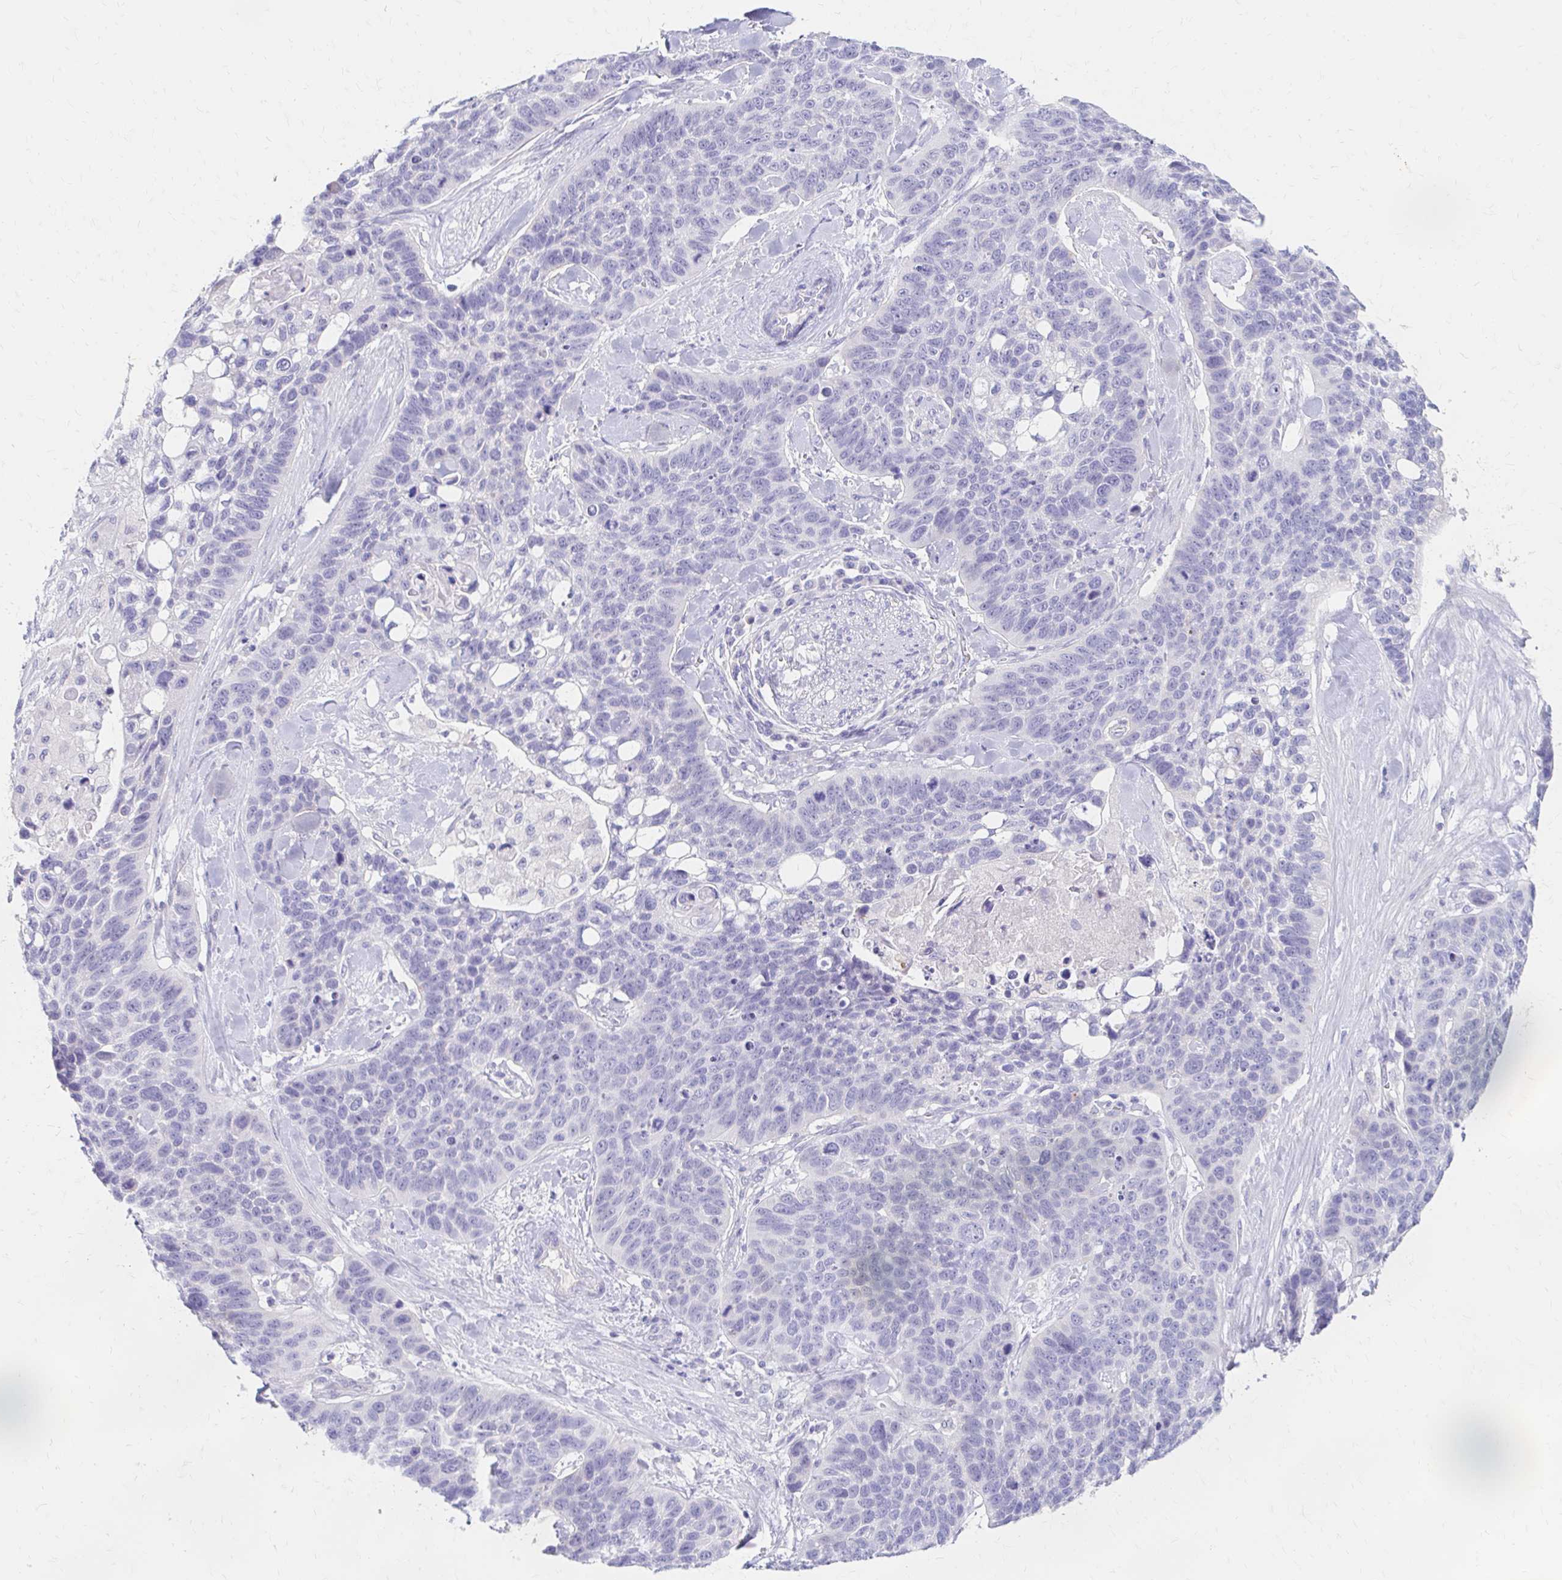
{"staining": {"intensity": "negative", "quantity": "none", "location": "none"}, "tissue": "lung cancer", "cell_type": "Tumor cells", "image_type": "cancer", "snomed": [{"axis": "morphology", "description": "Squamous cell carcinoma, NOS"}, {"axis": "topography", "description": "Lung"}], "caption": "Histopathology image shows no significant protein expression in tumor cells of lung squamous cell carcinoma.", "gene": "AZGP1", "patient": {"sex": "male", "age": 62}}